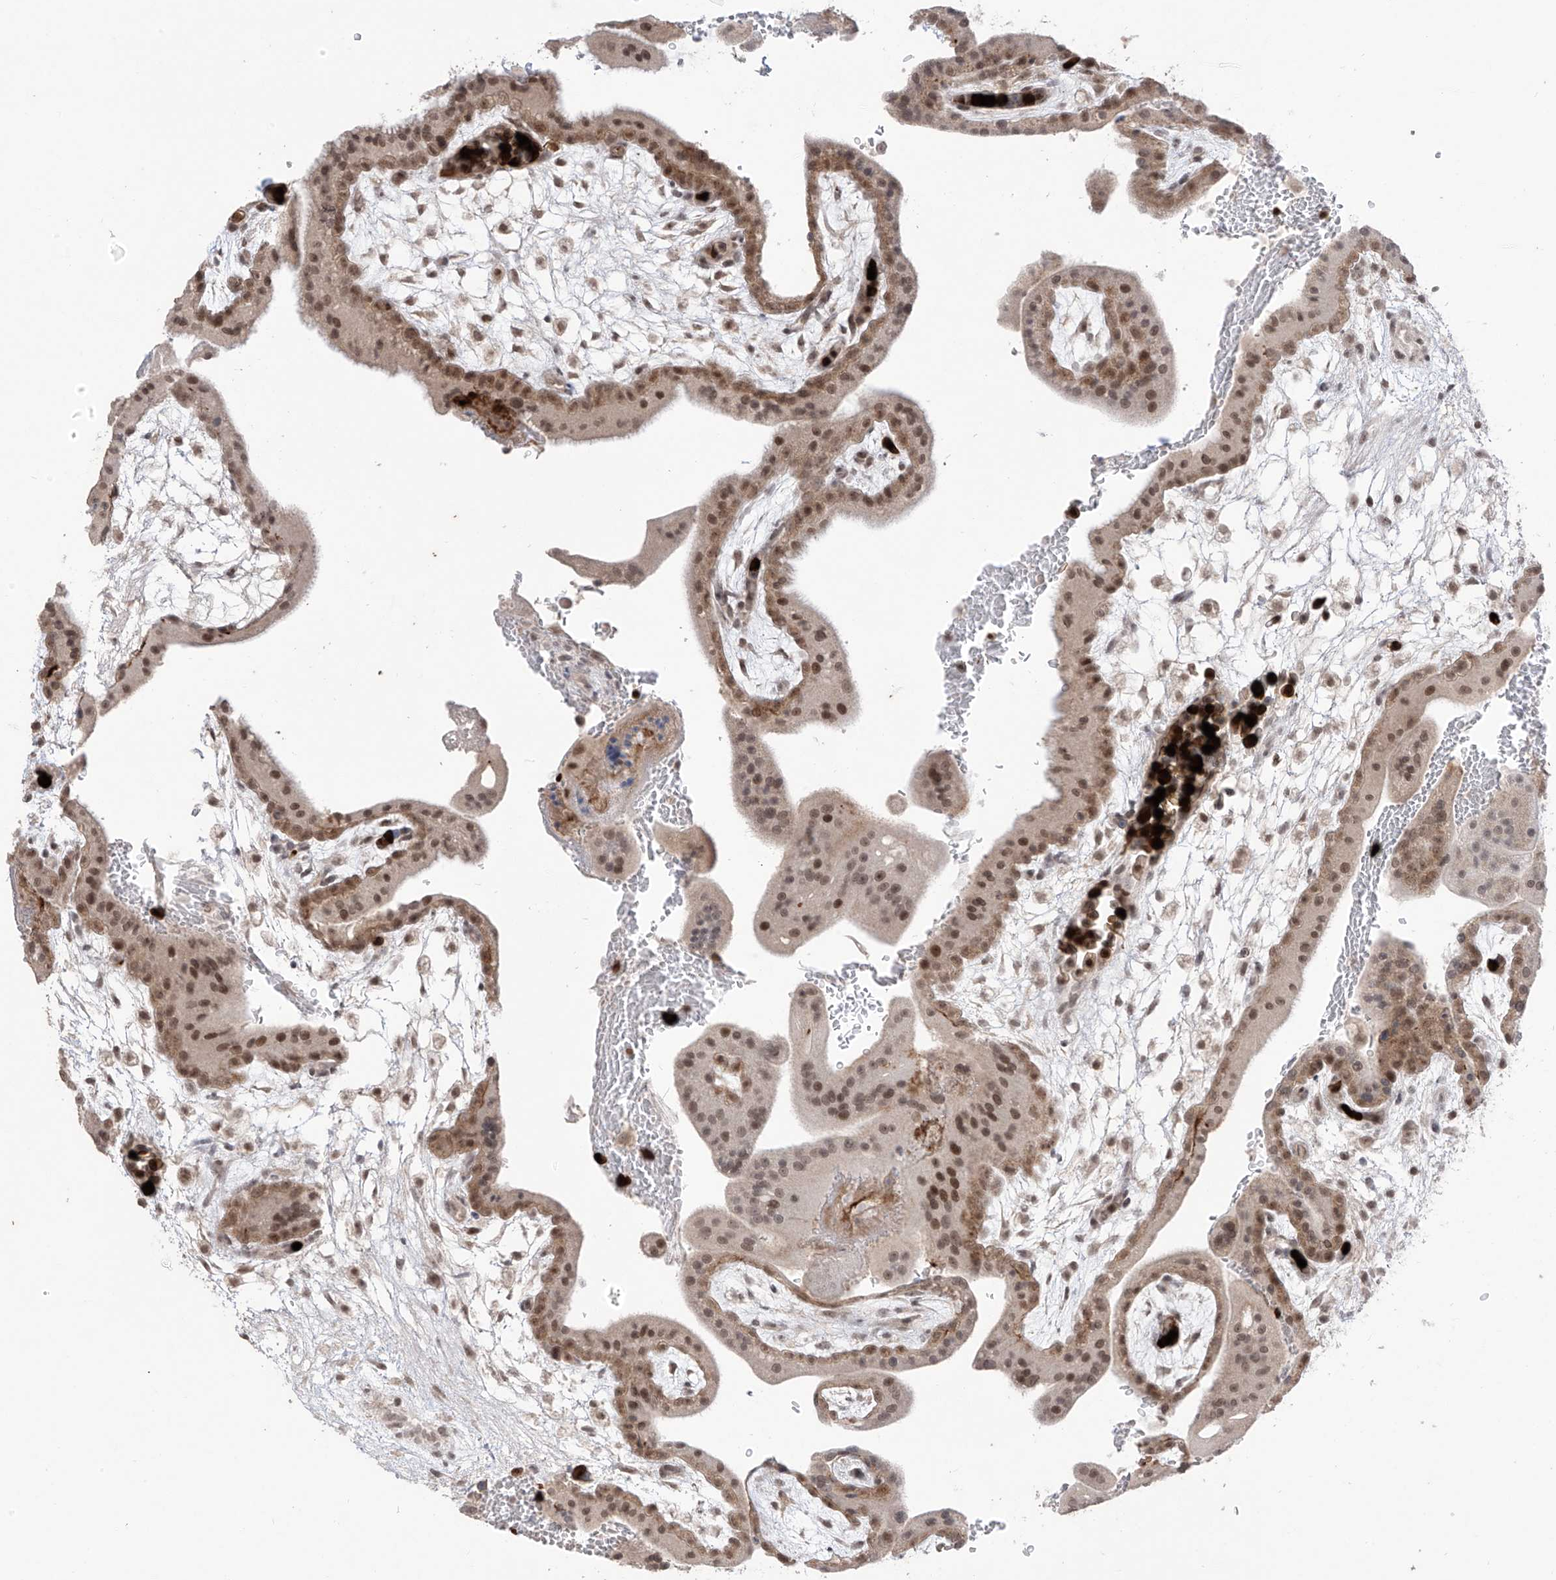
{"staining": {"intensity": "moderate", "quantity": ">75%", "location": "cytoplasmic/membranous,nuclear"}, "tissue": "placenta", "cell_type": "Trophoblastic cells", "image_type": "normal", "snomed": [{"axis": "morphology", "description": "Normal tissue, NOS"}, {"axis": "topography", "description": "Placenta"}], "caption": "Immunohistochemical staining of benign placenta exhibits moderate cytoplasmic/membranous,nuclear protein staining in approximately >75% of trophoblastic cells. The staining is performed using DAB (3,3'-diaminobenzidine) brown chromogen to label protein expression. The nuclei are counter-stained blue using hematoxylin.", "gene": "OGT", "patient": {"sex": "female", "age": 35}}